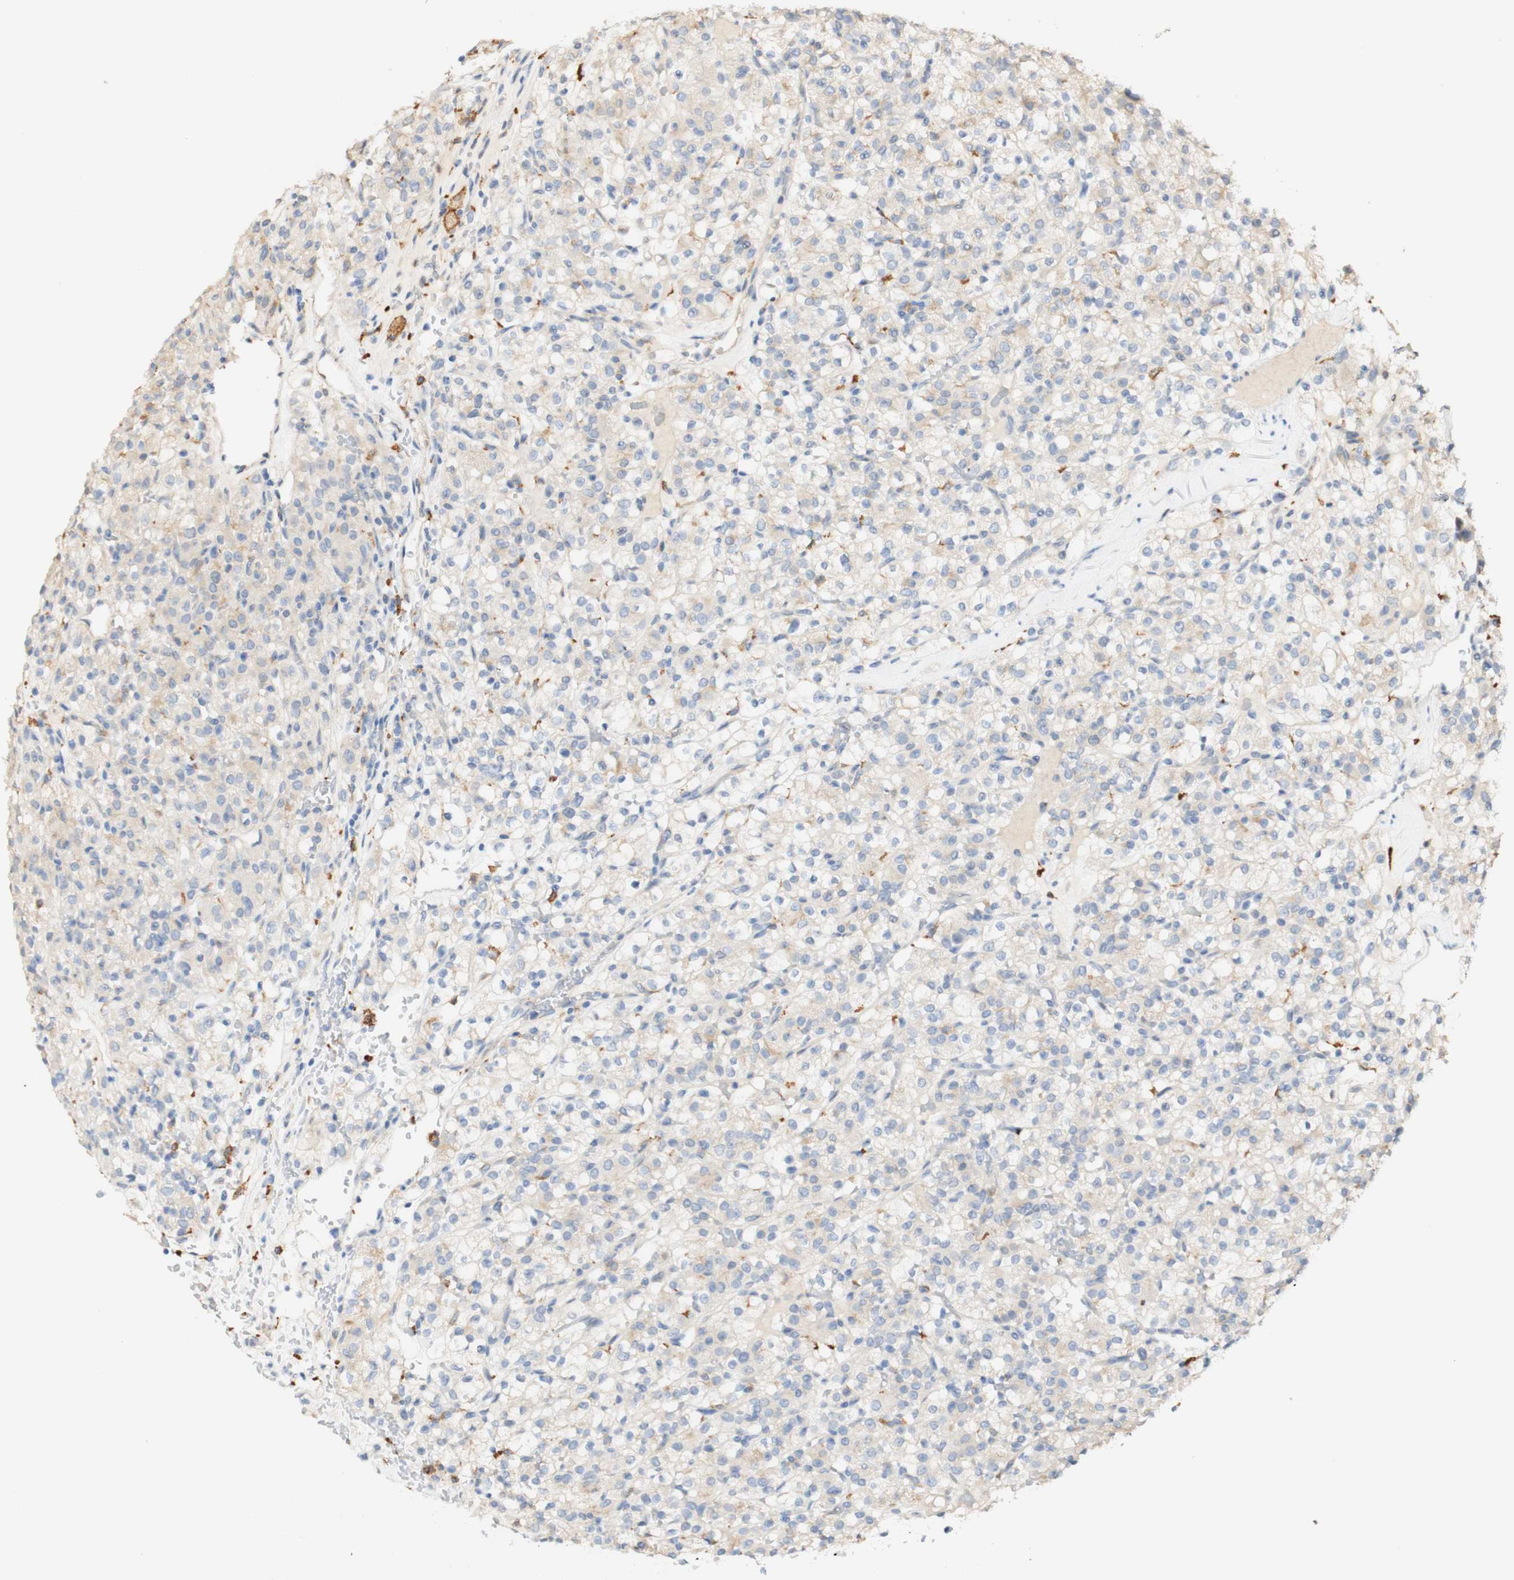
{"staining": {"intensity": "weak", "quantity": "25%-75%", "location": "cytoplasmic/membranous"}, "tissue": "renal cancer", "cell_type": "Tumor cells", "image_type": "cancer", "snomed": [{"axis": "morphology", "description": "Normal tissue, NOS"}, {"axis": "morphology", "description": "Adenocarcinoma, NOS"}, {"axis": "topography", "description": "Kidney"}], "caption": "A photomicrograph showing weak cytoplasmic/membranous expression in about 25%-75% of tumor cells in renal cancer, as visualized by brown immunohistochemical staining.", "gene": "FCGRT", "patient": {"sex": "female", "age": 72}}